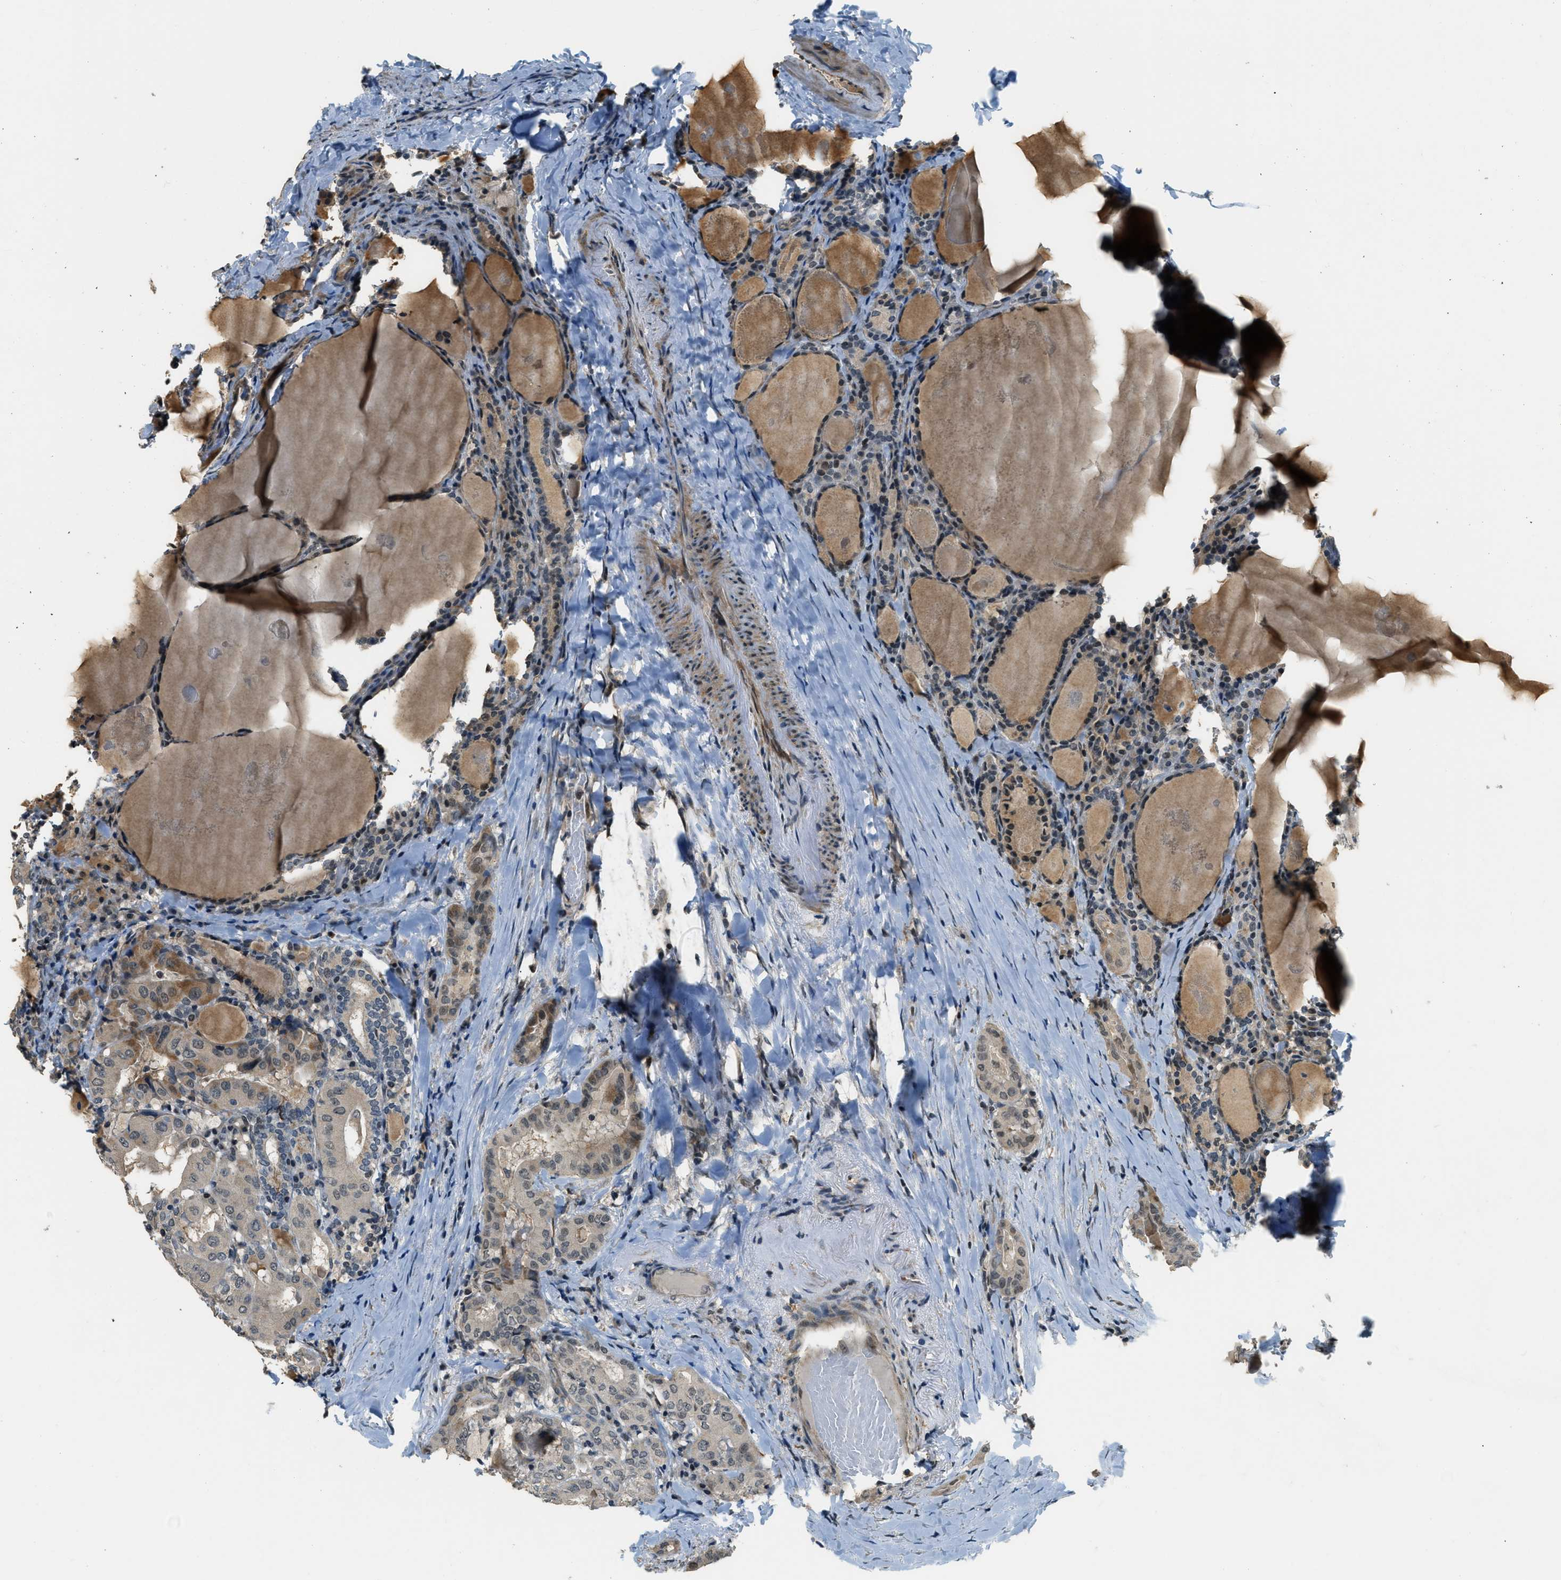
{"staining": {"intensity": "weak", "quantity": "25%-75%", "location": "cytoplasmic/membranous,nuclear"}, "tissue": "thyroid cancer", "cell_type": "Tumor cells", "image_type": "cancer", "snomed": [{"axis": "morphology", "description": "Papillary adenocarcinoma, NOS"}, {"axis": "topography", "description": "Thyroid gland"}], "caption": "Papillary adenocarcinoma (thyroid) stained with a brown dye shows weak cytoplasmic/membranous and nuclear positive staining in about 25%-75% of tumor cells.", "gene": "MED21", "patient": {"sex": "female", "age": 42}}